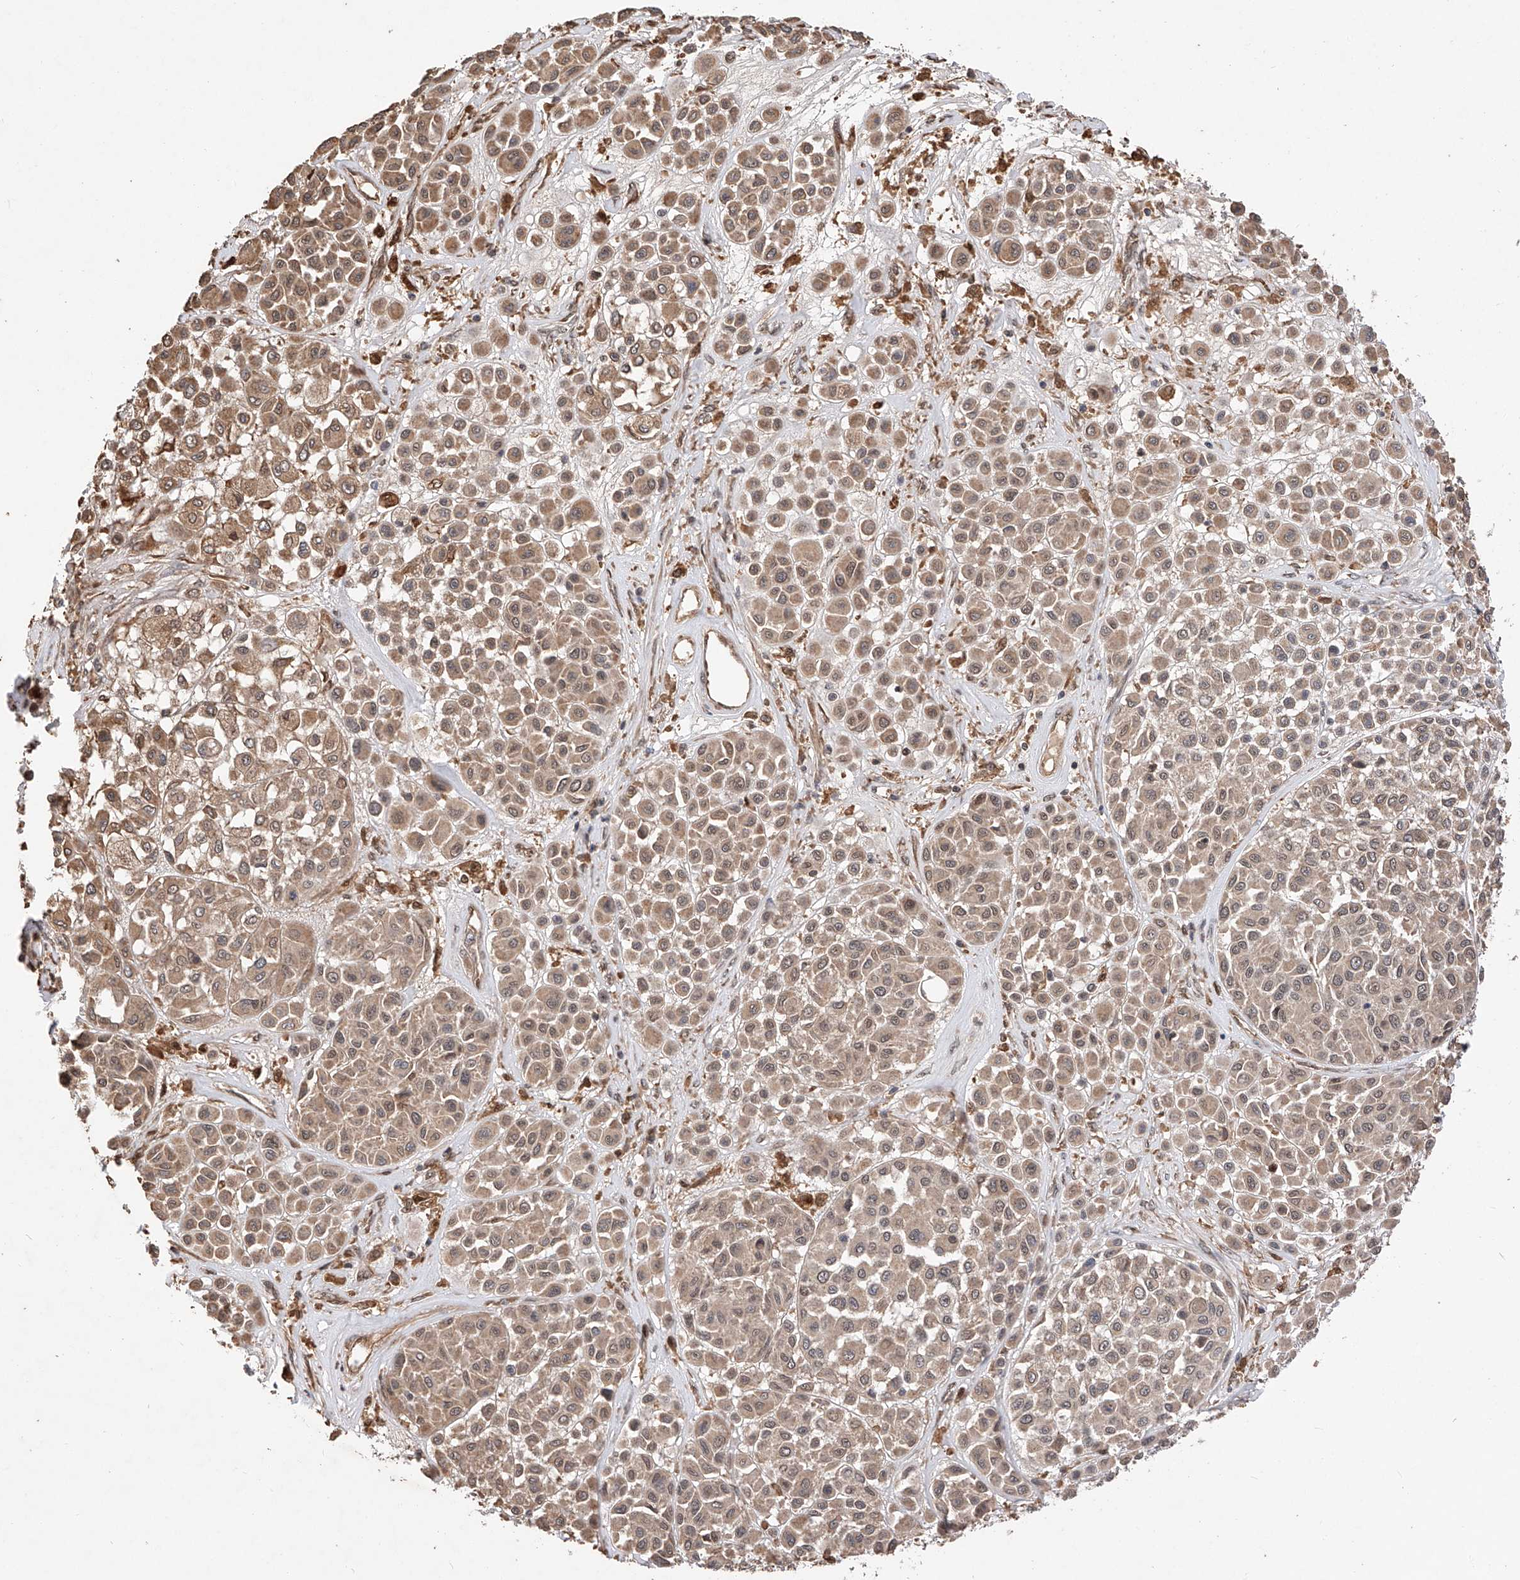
{"staining": {"intensity": "moderate", "quantity": "25%-75%", "location": "cytoplasmic/membranous,nuclear"}, "tissue": "melanoma", "cell_type": "Tumor cells", "image_type": "cancer", "snomed": [{"axis": "morphology", "description": "Malignant melanoma, Metastatic site"}, {"axis": "topography", "description": "Soft tissue"}], "caption": "Immunohistochemical staining of human malignant melanoma (metastatic site) shows moderate cytoplasmic/membranous and nuclear protein expression in approximately 25%-75% of tumor cells.", "gene": "RILPL2", "patient": {"sex": "male", "age": 41}}